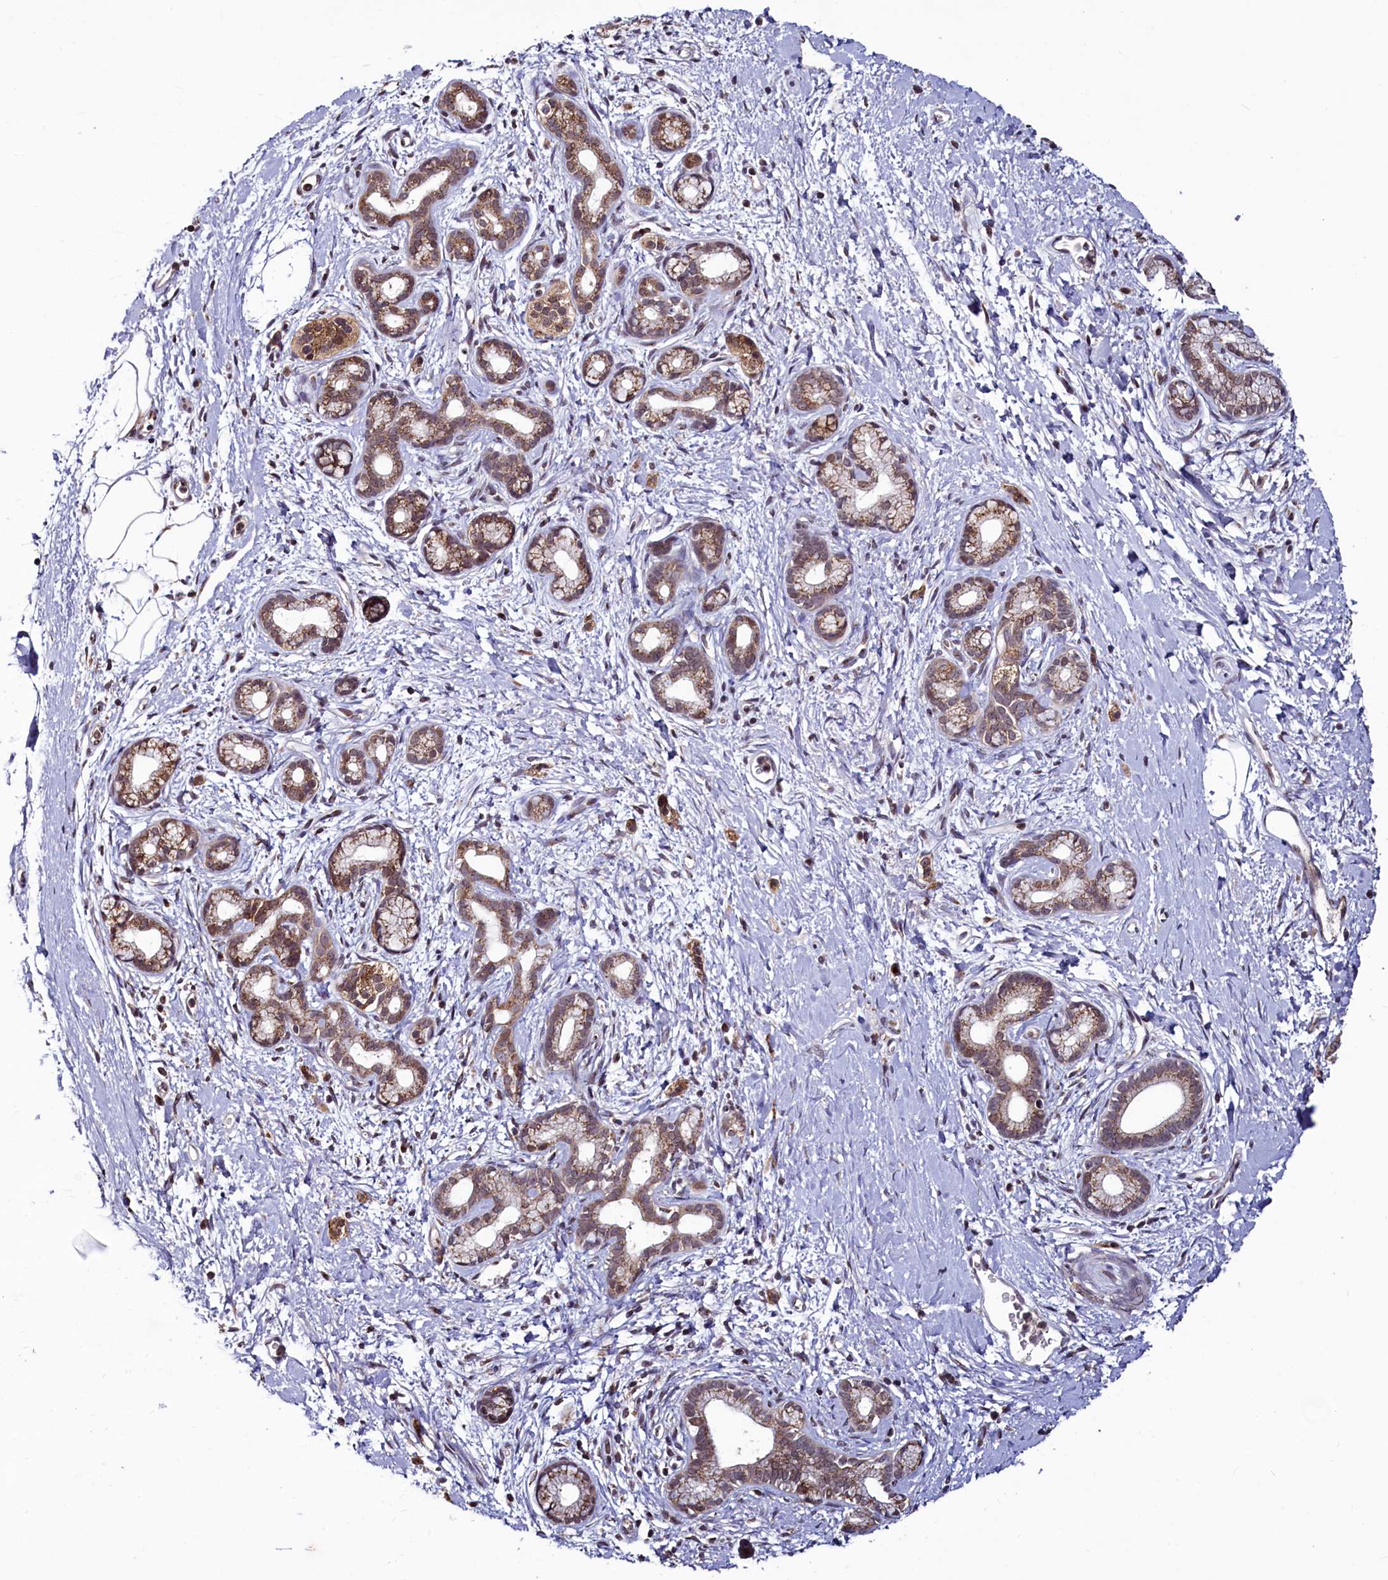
{"staining": {"intensity": "moderate", "quantity": ">75%", "location": "cytoplasmic/membranous,nuclear"}, "tissue": "pancreatic cancer", "cell_type": "Tumor cells", "image_type": "cancer", "snomed": [{"axis": "morphology", "description": "Adenocarcinoma, NOS"}, {"axis": "topography", "description": "Pancreas"}], "caption": "The immunohistochemical stain highlights moderate cytoplasmic/membranous and nuclear staining in tumor cells of pancreatic cancer (adenocarcinoma) tissue.", "gene": "SEC24C", "patient": {"sex": "male", "age": 58}}